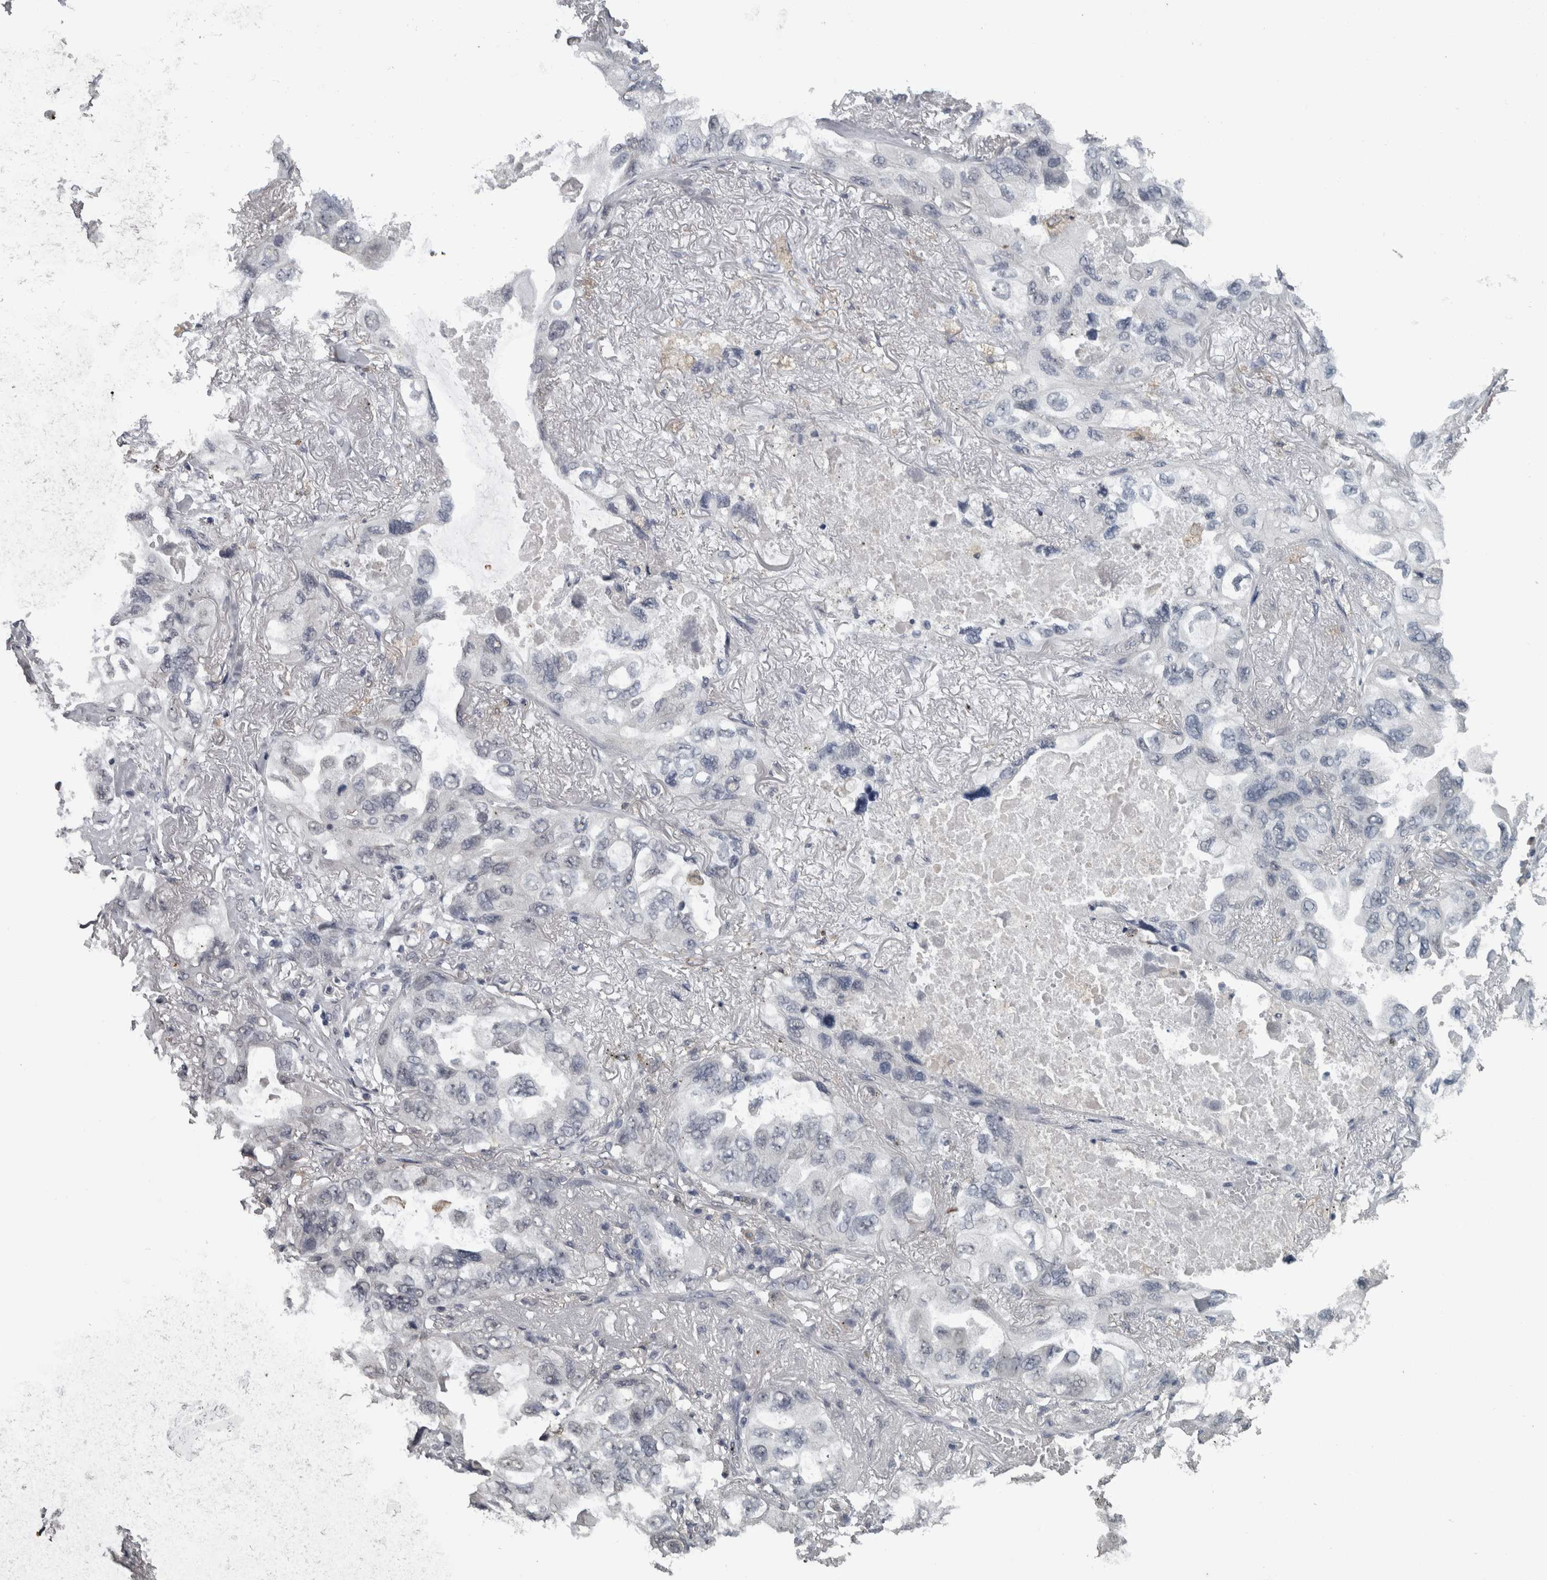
{"staining": {"intensity": "negative", "quantity": "none", "location": "none"}, "tissue": "lung cancer", "cell_type": "Tumor cells", "image_type": "cancer", "snomed": [{"axis": "morphology", "description": "Squamous cell carcinoma, NOS"}, {"axis": "topography", "description": "Lung"}], "caption": "There is no significant expression in tumor cells of squamous cell carcinoma (lung).", "gene": "PIK3AP1", "patient": {"sex": "female", "age": 73}}